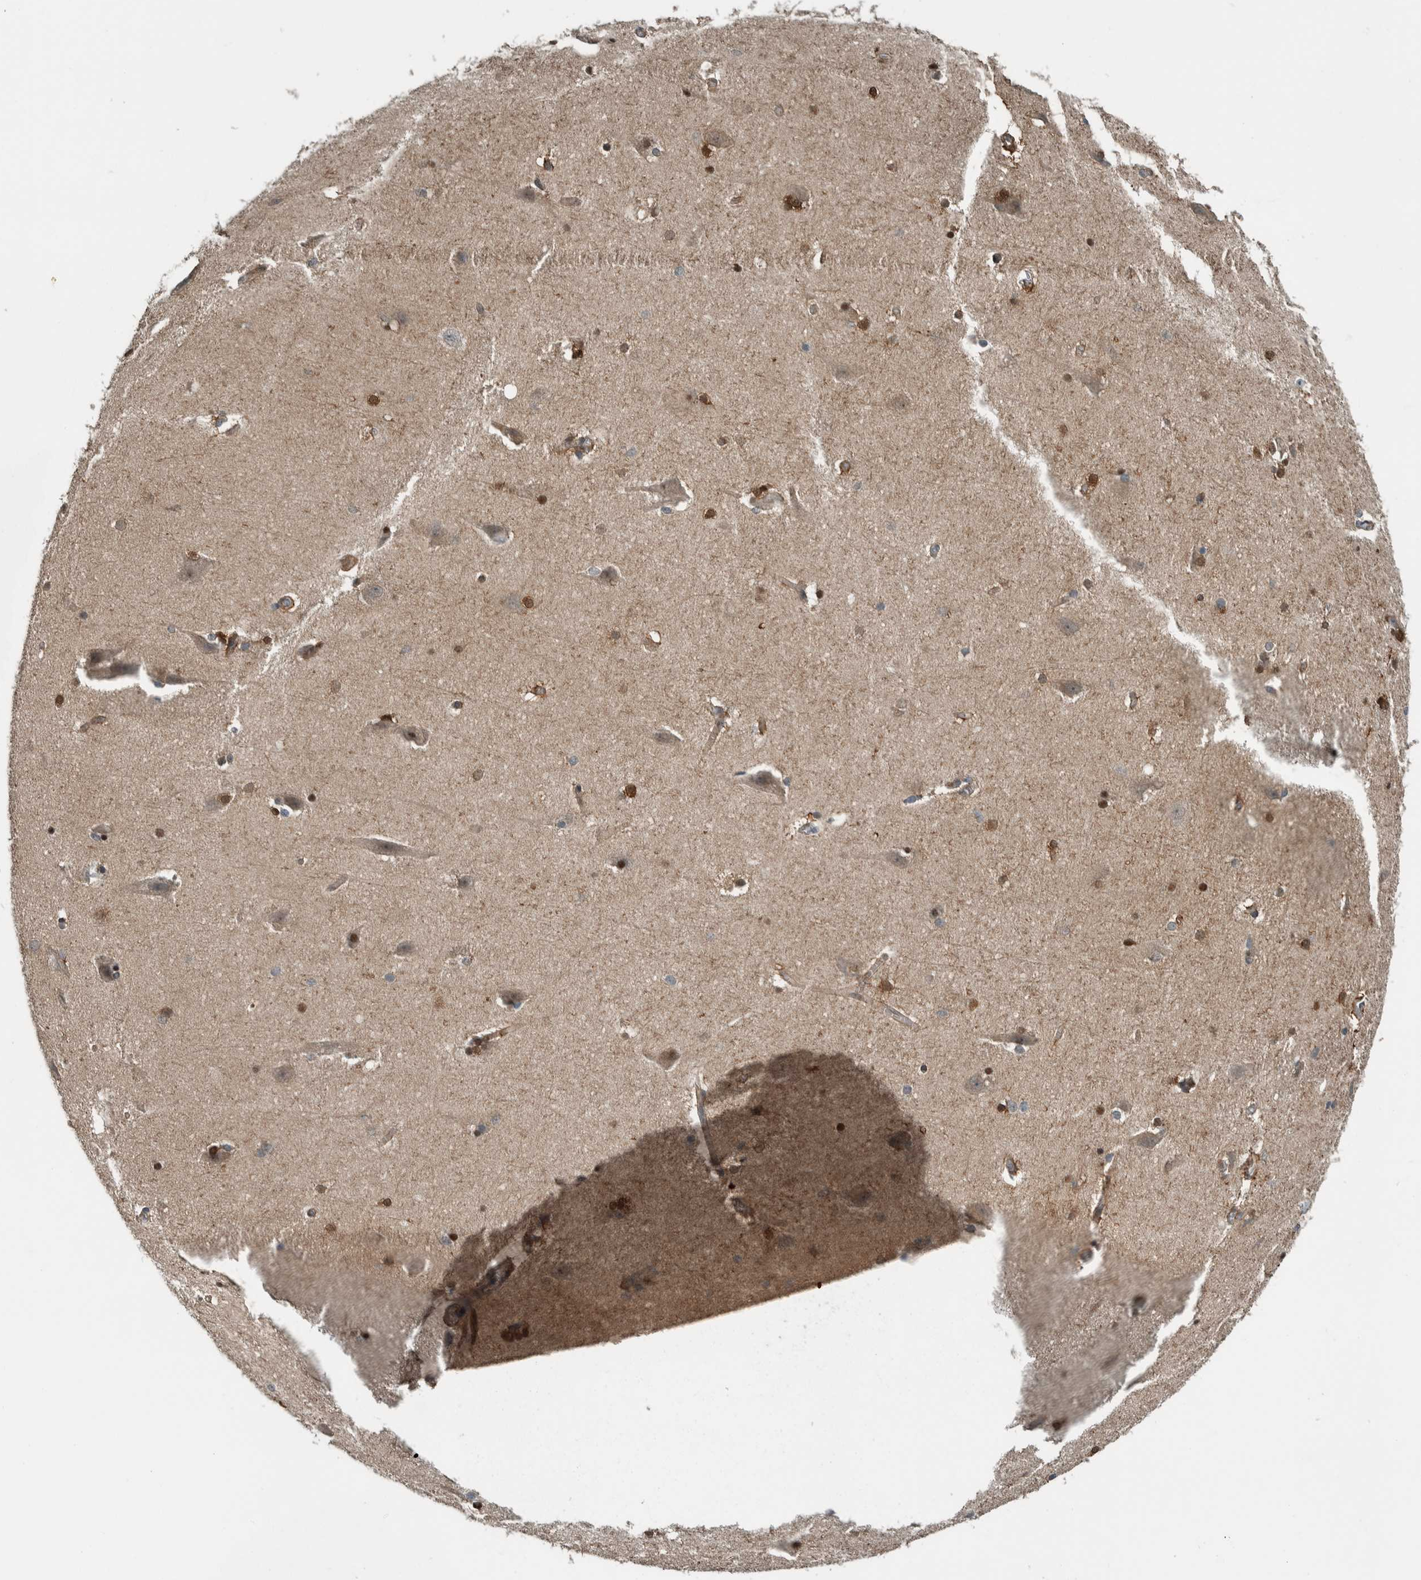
{"staining": {"intensity": "weak", "quantity": ">75%", "location": "cytoplasmic/membranous"}, "tissue": "cerebral cortex", "cell_type": "Endothelial cells", "image_type": "normal", "snomed": [{"axis": "morphology", "description": "Normal tissue, NOS"}, {"axis": "topography", "description": "Cerebral cortex"}, {"axis": "topography", "description": "Hippocampus"}], "caption": "IHC photomicrograph of unremarkable cerebral cortex stained for a protein (brown), which exhibits low levels of weak cytoplasmic/membranous positivity in approximately >75% of endothelial cells.", "gene": "ALAD", "patient": {"sex": "female", "age": 19}}